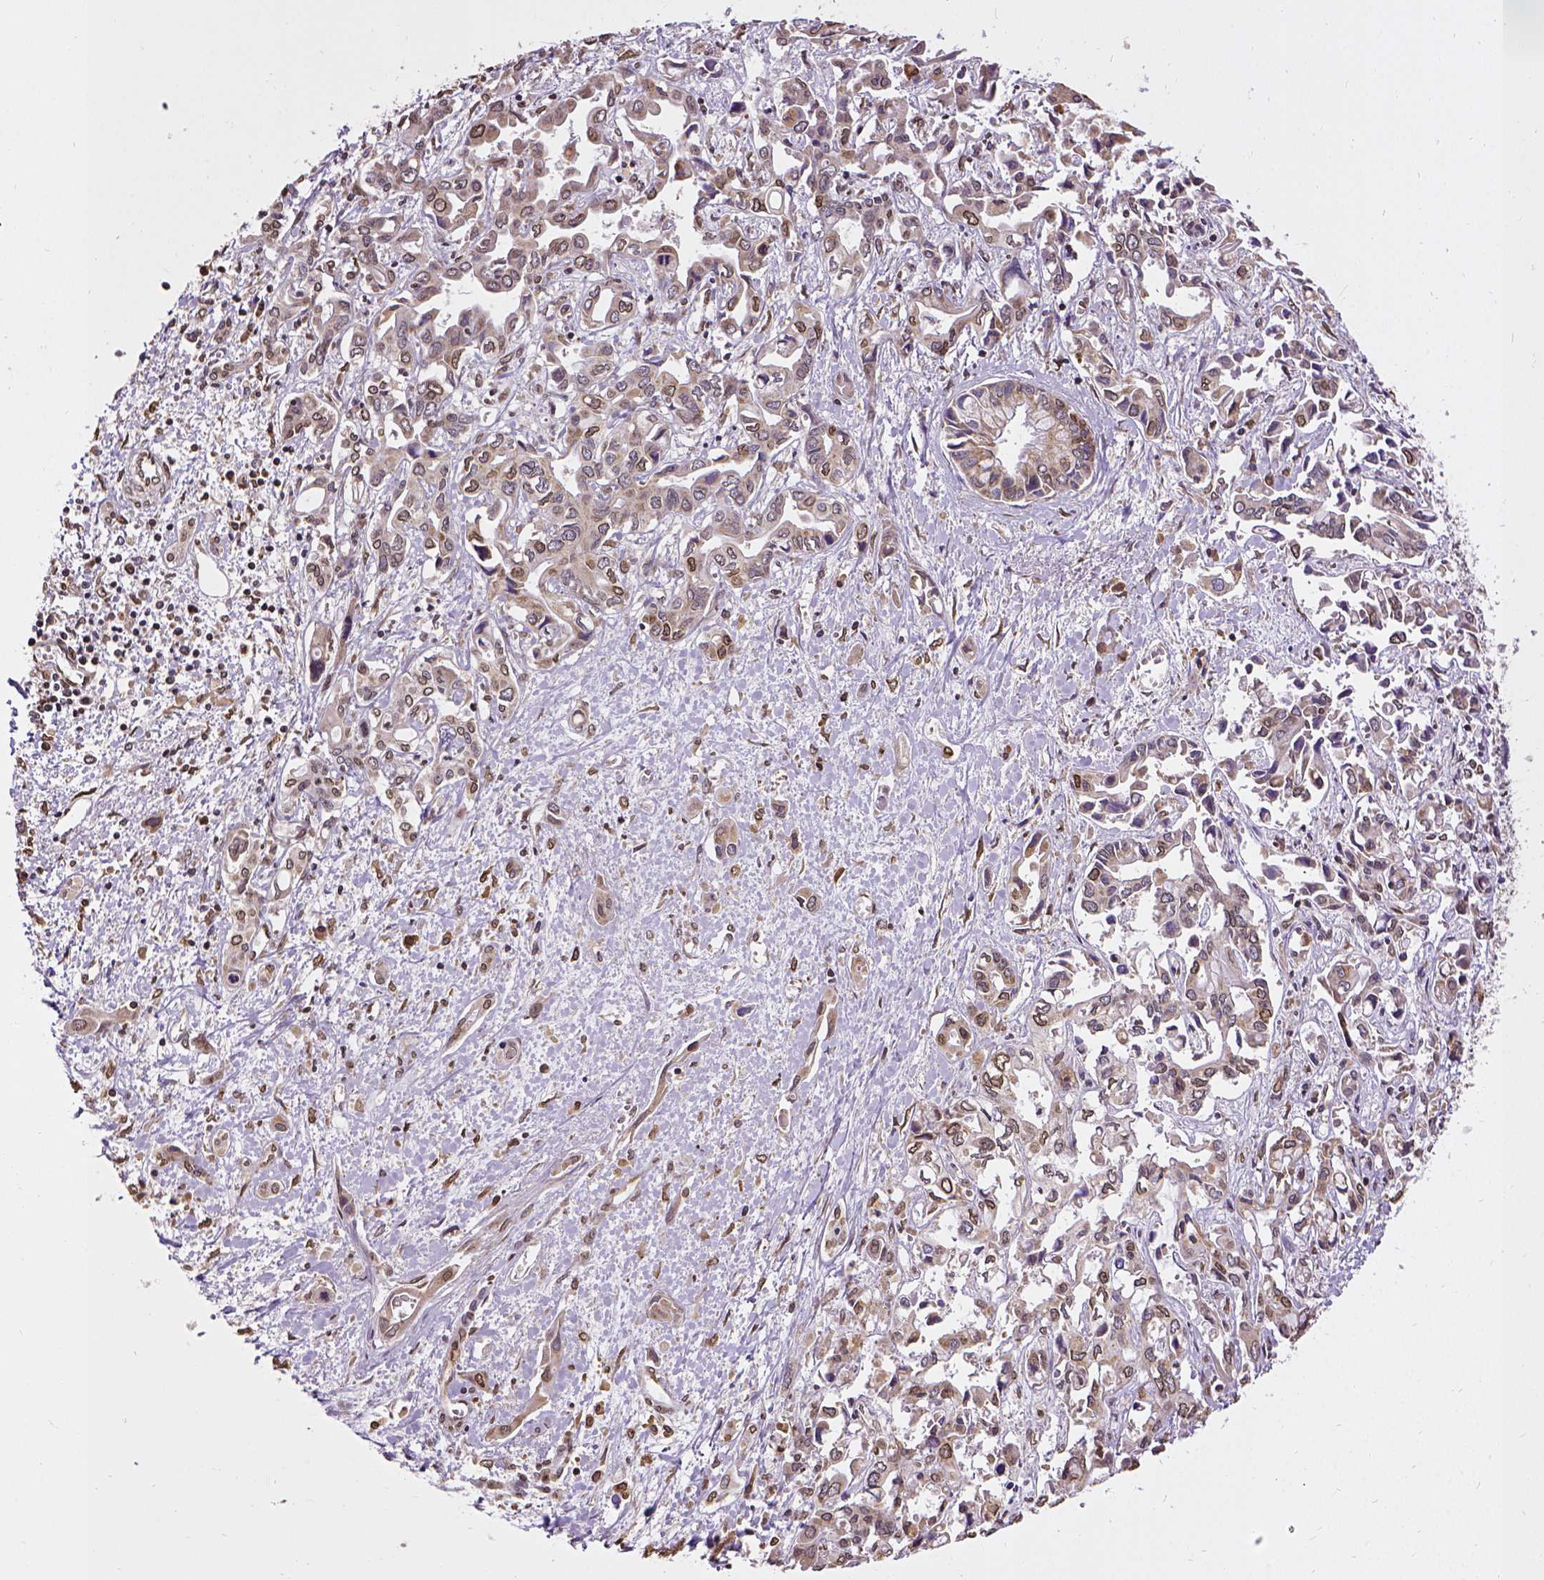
{"staining": {"intensity": "weak", "quantity": "25%-75%", "location": "cytoplasmic/membranous,nuclear"}, "tissue": "liver cancer", "cell_type": "Tumor cells", "image_type": "cancer", "snomed": [{"axis": "morphology", "description": "Cholangiocarcinoma"}, {"axis": "topography", "description": "Liver"}], "caption": "Cholangiocarcinoma (liver) was stained to show a protein in brown. There is low levels of weak cytoplasmic/membranous and nuclear positivity in about 25%-75% of tumor cells.", "gene": "MTDH", "patient": {"sex": "female", "age": 64}}